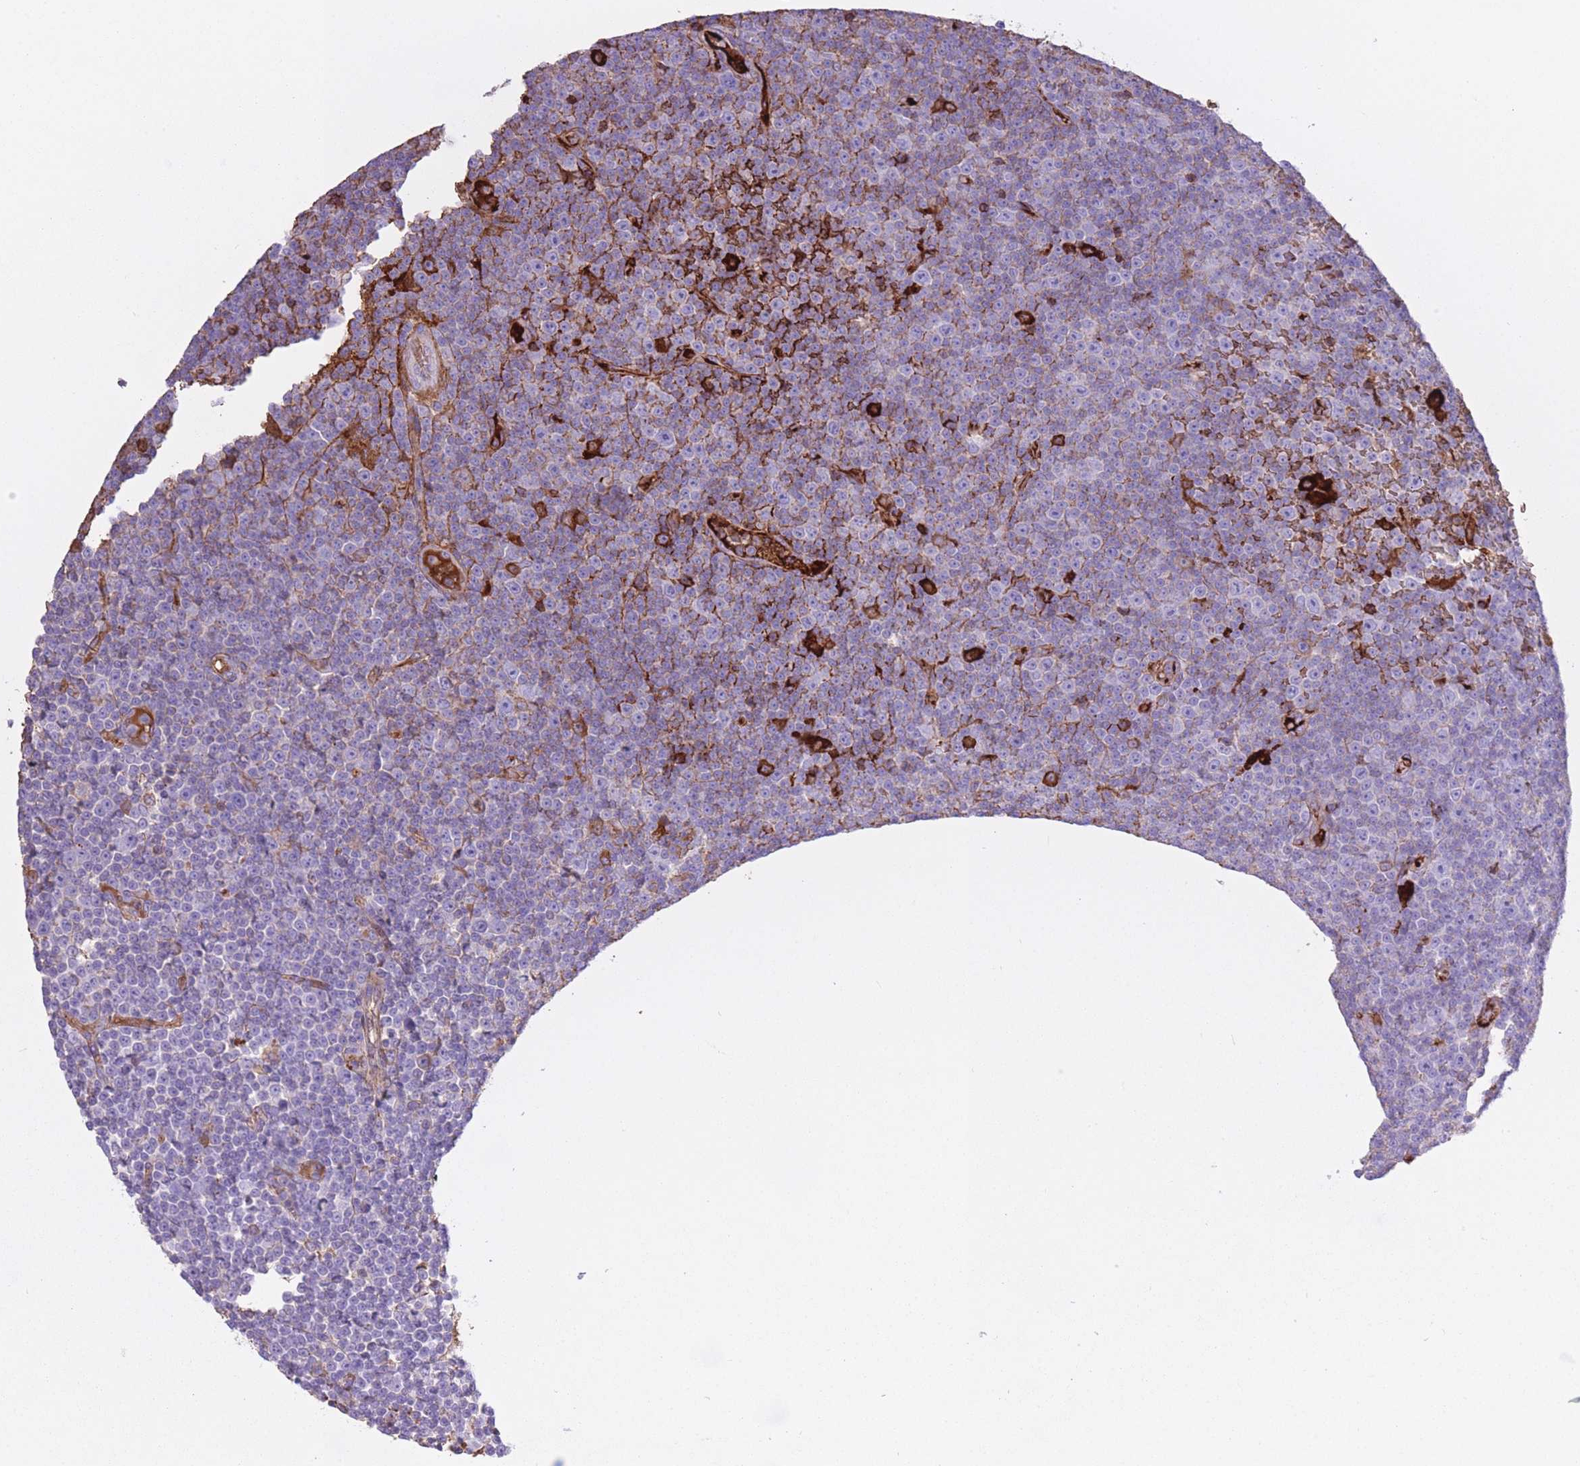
{"staining": {"intensity": "strong", "quantity": "<25%", "location": "cytoplasmic/membranous"}, "tissue": "lymphoma", "cell_type": "Tumor cells", "image_type": "cancer", "snomed": [{"axis": "morphology", "description": "Malignant lymphoma, non-Hodgkin's type, Low grade"}, {"axis": "topography", "description": "Lymph node"}], "caption": "Protein analysis of low-grade malignant lymphoma, non-Hodgkin's type tissue reveals strong cytoplasmic/membranous expression in about <25% of tumor cells.", "gene": "AP3S2", "patient": {"sex": "female", "age": 67}}